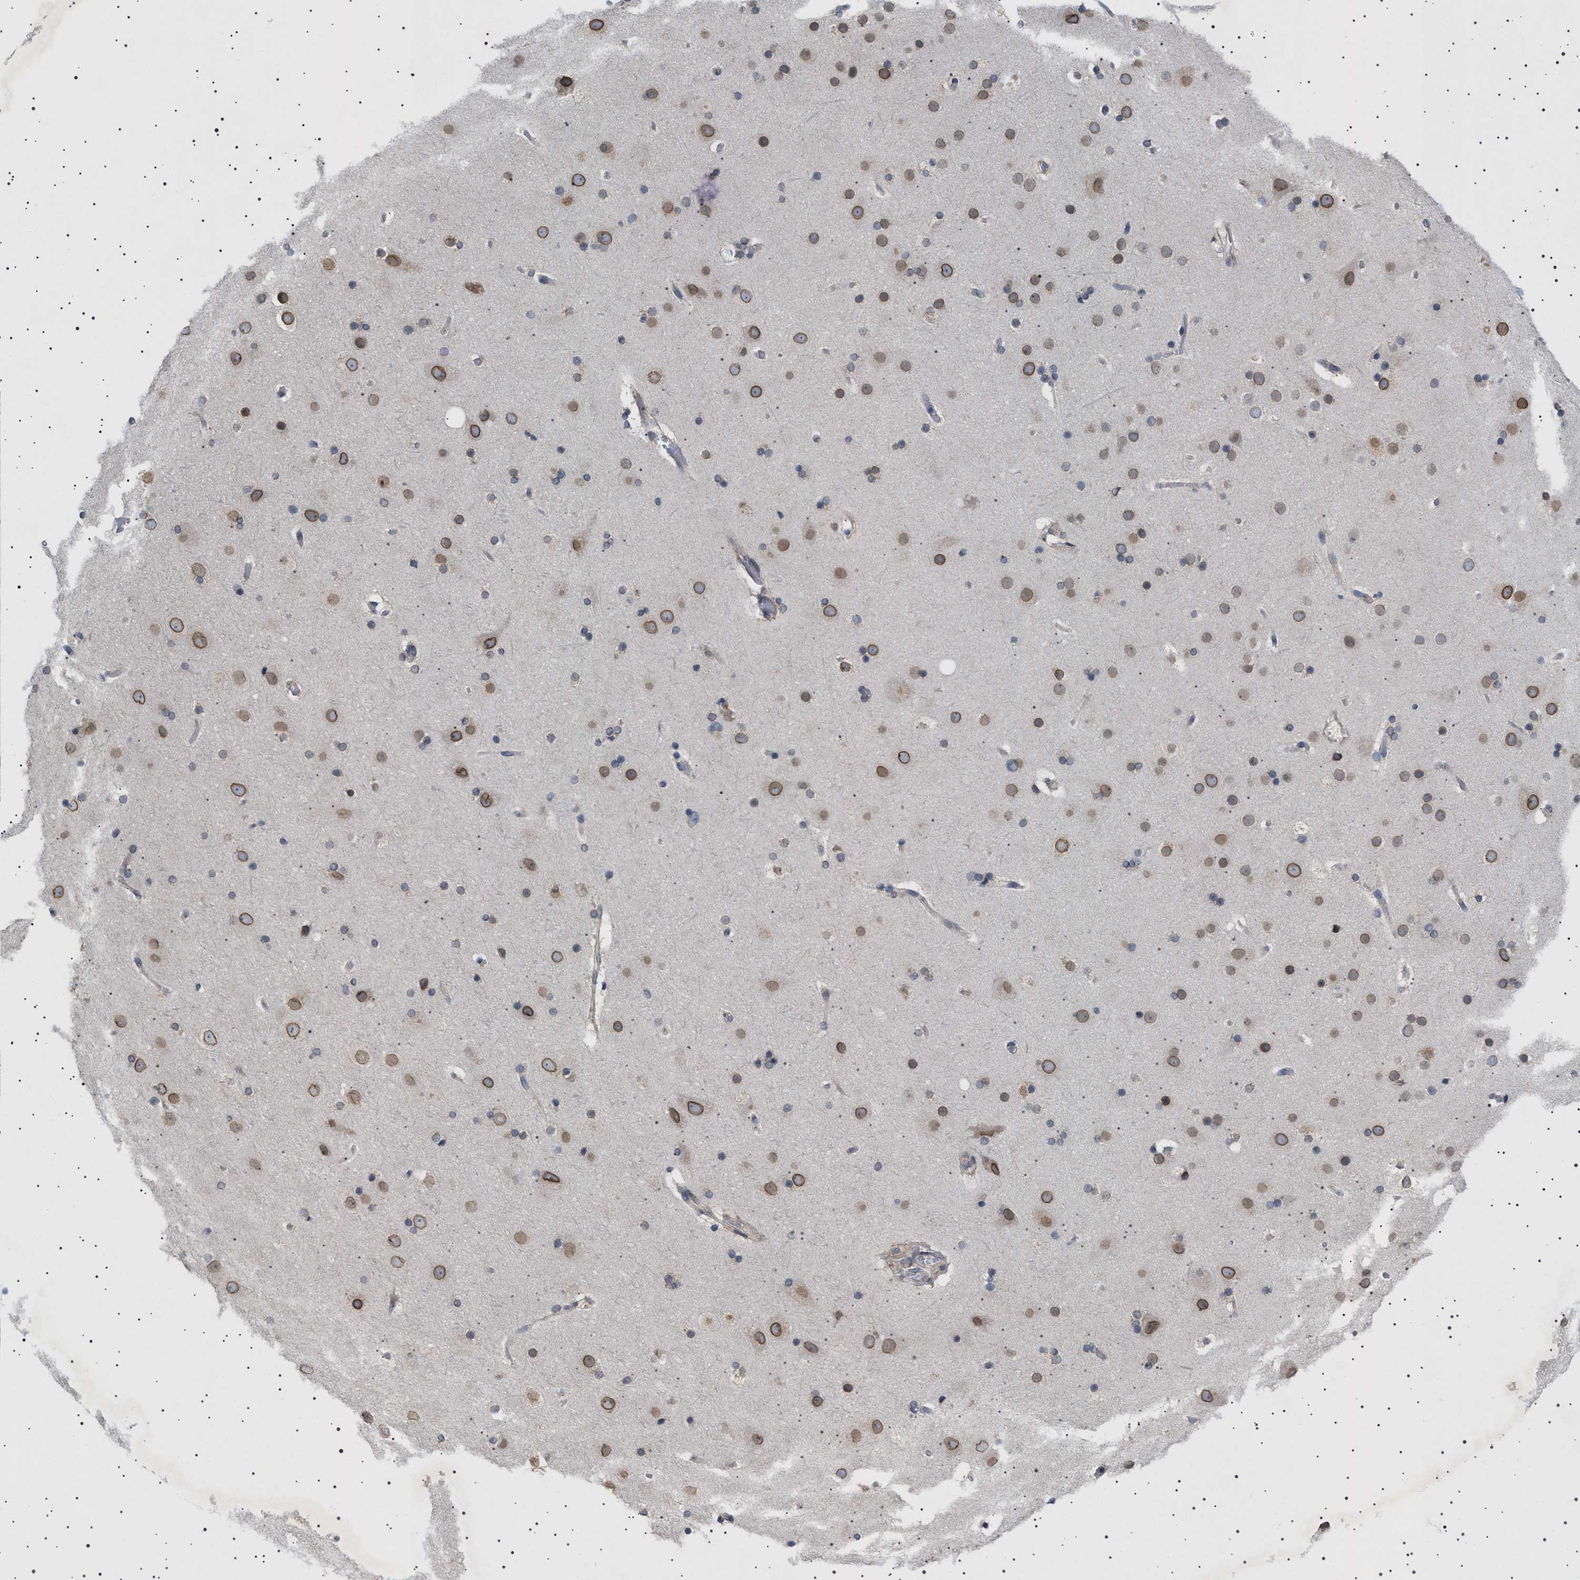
{"staining": {"intensity": "negative", "quantity": "none", "location": "none"}, "tissue": "cerebral cortex", "cell_type": "Endothelial cells", "image_type": "normal", "snomed": [{"axis": "morphology", "description": "Normal tissue, NOS"}, {"axis": "topography", "description": "Cerebral cortex"}], "caption": "Endothelial cells show no significant expression in unremarkable cerebral cortex. Nuclei are stained in blue.", "gene": "NUP93", "patient": {"sex": "male", "age": 57}}